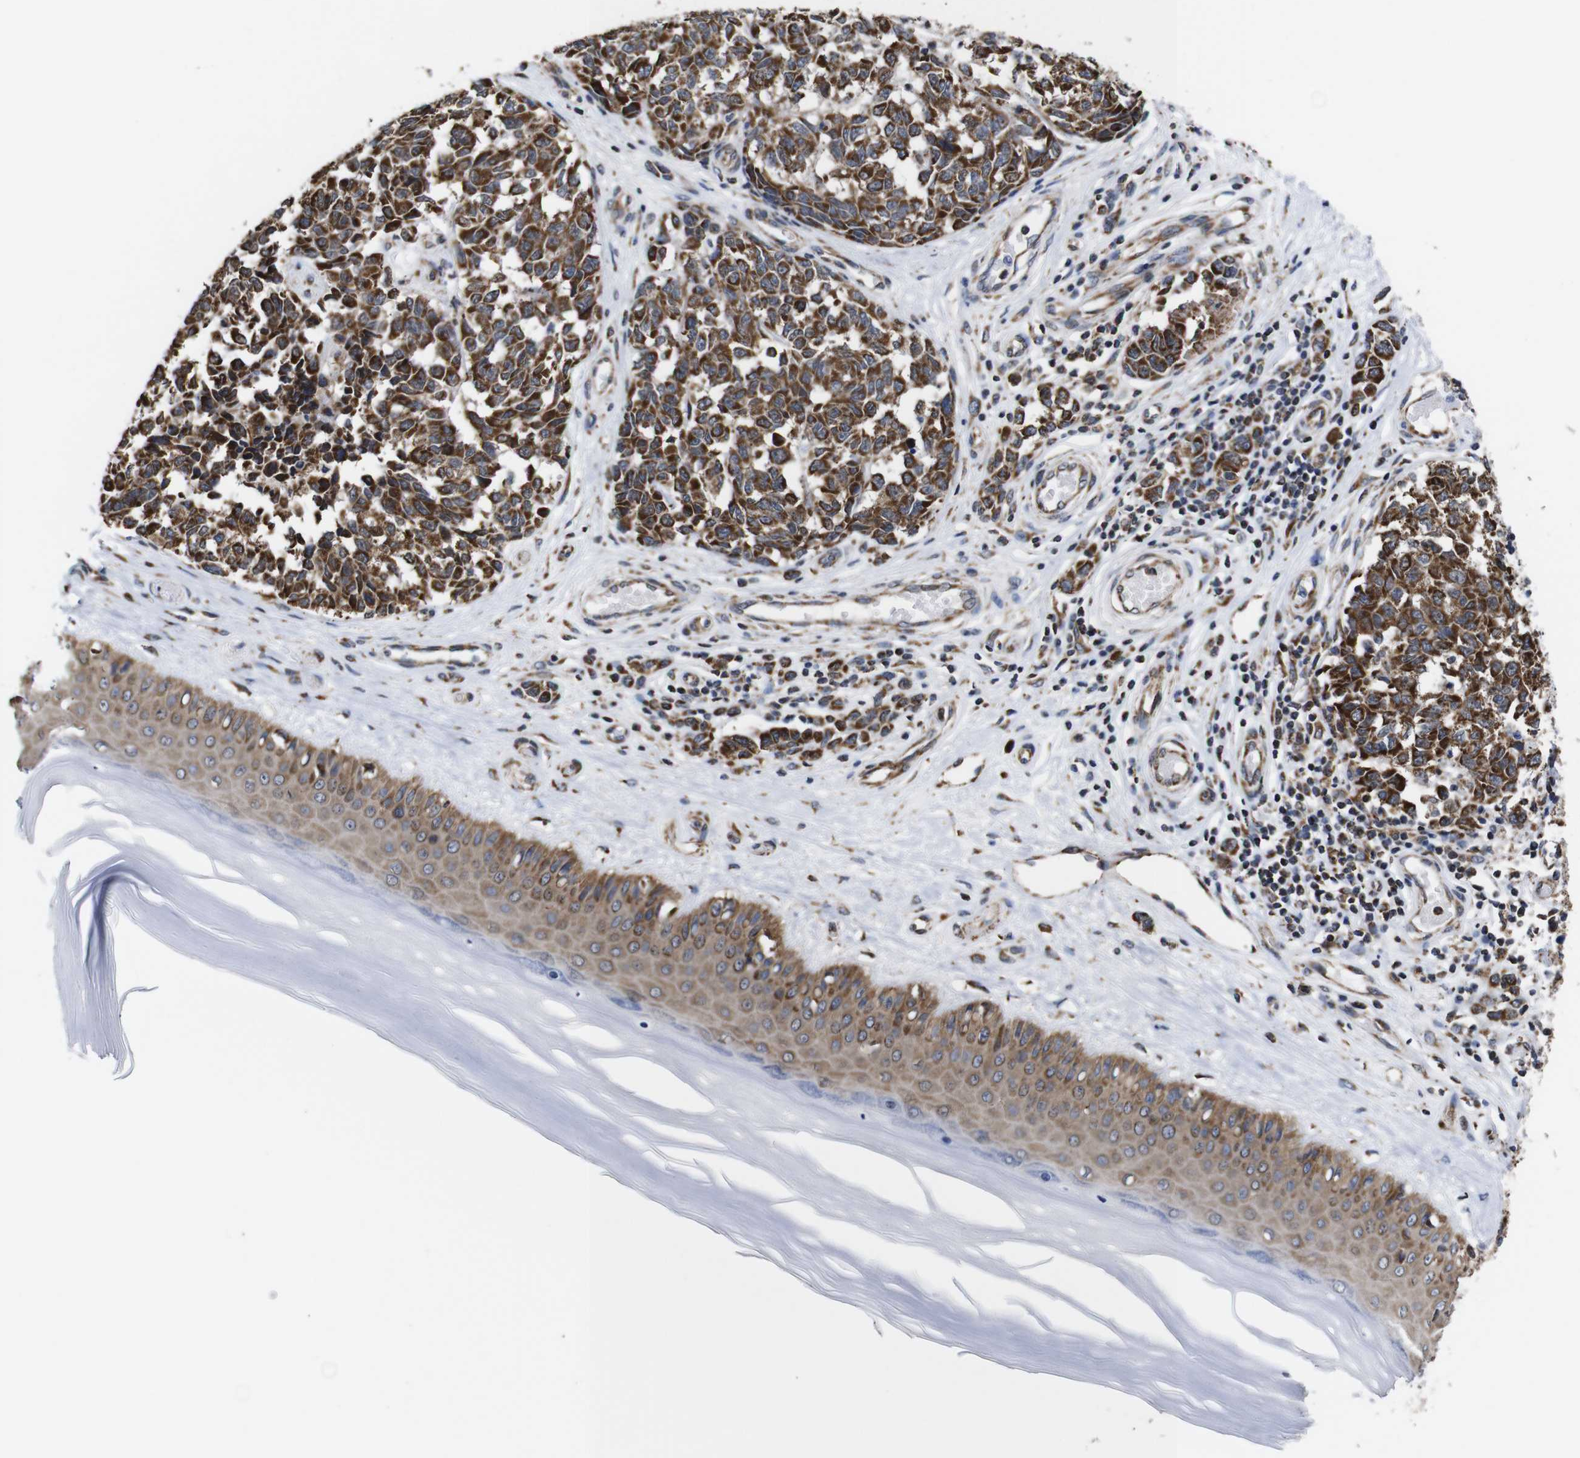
{"staining": {"intensity": "strong", "quantity": ">75%", "location": "cytoplasmic/membranous"}, "tissue": "melanoma", "cell_type": "Tumor cells", "image_type": "cancer", "snomed": [{"axis": "morphology", "description": "Malignant melanoma, NOS"}, {"axis": "topography", "description": "Skin"}], "caption": "A high amount of strong cytoplasmic/membranous staining is identified in approximately >75% of tumor cells in melanoma tissue. The staining was performed using DAB to visualize the protein expression in brown, while the nuclei were stained in blue with hematoxylin (Magnification: 20x).", "gene": "C17orf80", "patient": {"sex": "female", "age": 64}}